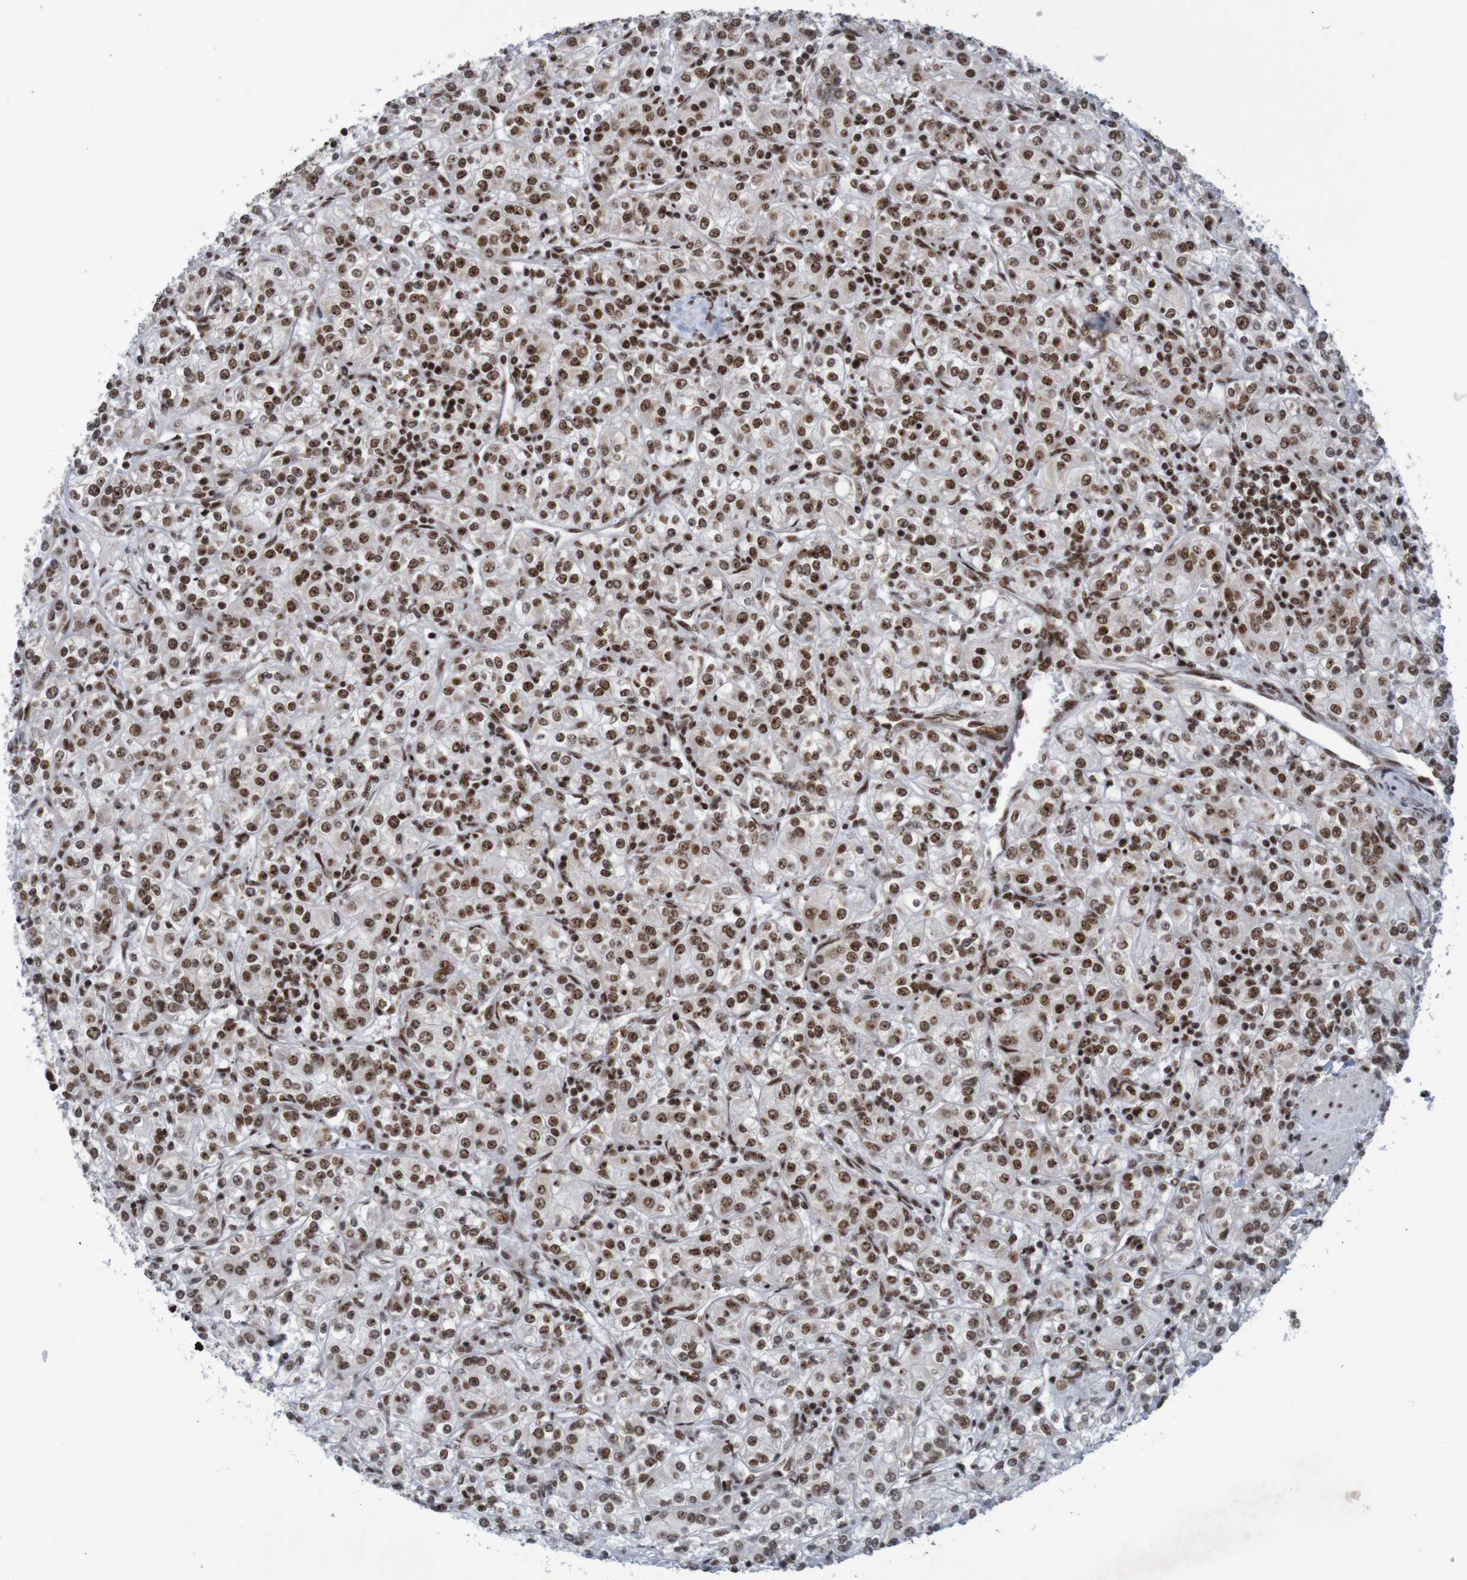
{"staining": {"intensity": "strong", "quantity": ">75%", "location": "nuclear"}, "tissue": "renal cancer", "cell_type": "Tumor cells", "image_type": "cancer", "snomed": [{"axis": "morphology", "description": "Adenocarcinoma, NOS"}, {"axis": "topography", "description": "Kidney"}], "caption": "Human renal adenocarcinoma stained with a brown dye exhibits strong nuclear positive staining in approximately >75% of tumor cells.", "gene": "THRAP3", "patient": {"sex": "male", "age": 77}}